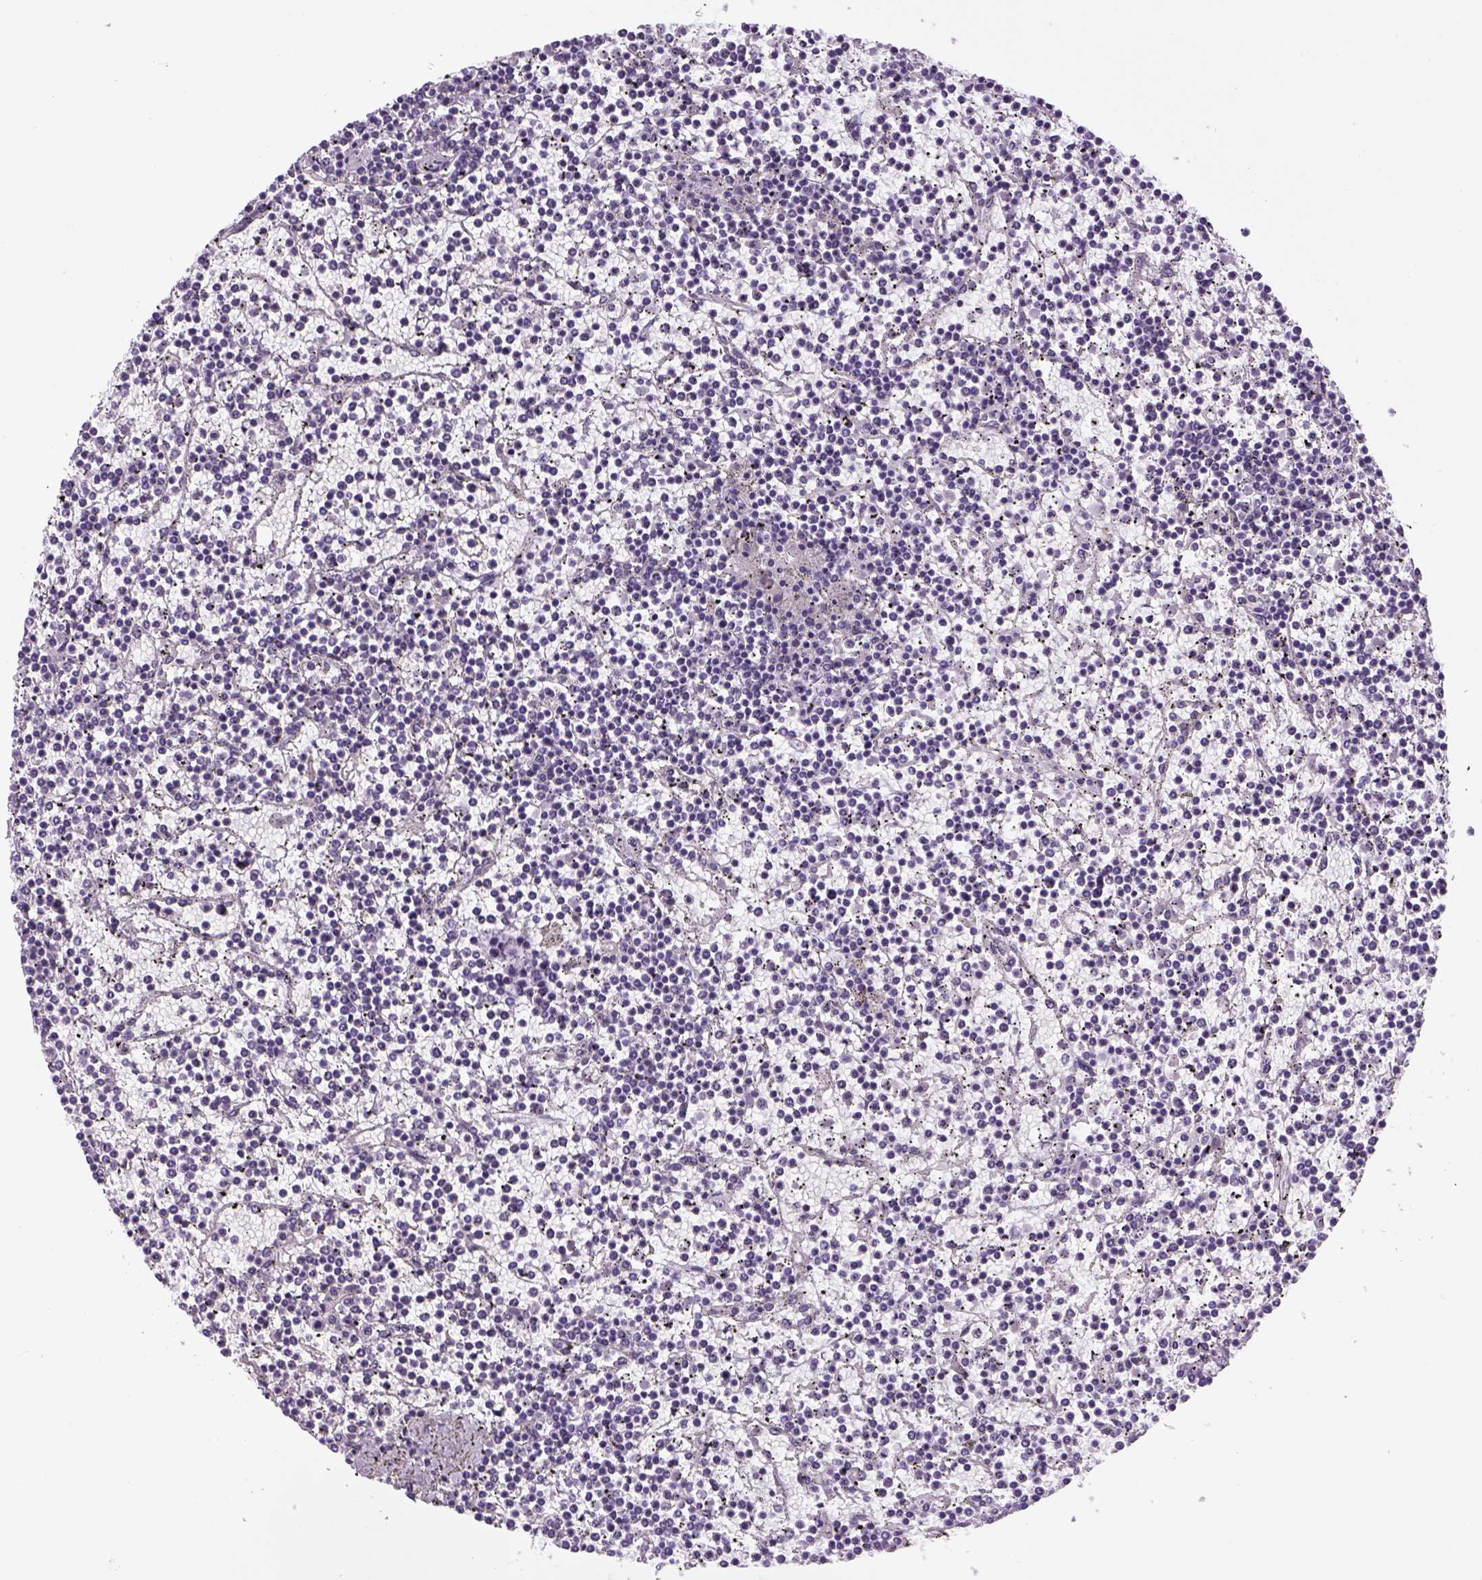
{"staining": {"intensity": "negative", "quantity": "none", "location": "none"}, "tissue": "lymphoma", "cell_type": "Tumor cells", "image_type": "cancer", "snomed": [{"axis": "morphology", "description": "Malignant lymphoma, non-Hodgkin's type, Low grade"}, {"axis": "topography", "description": "Spleen"}], "caption": "DAB (3,3'-diaminobenzidine) immunohistochemical staining of lymphoma displays no significant expression in tumor cells. Brightfield microscopy of immunohistochemistry stained with DAB (3,3'-diaminobenzidine) (brown) and hematoxylin (blue), captured at high magnification.", "gene": "DBH", "patient": {"sex": "female", "age": 19}}